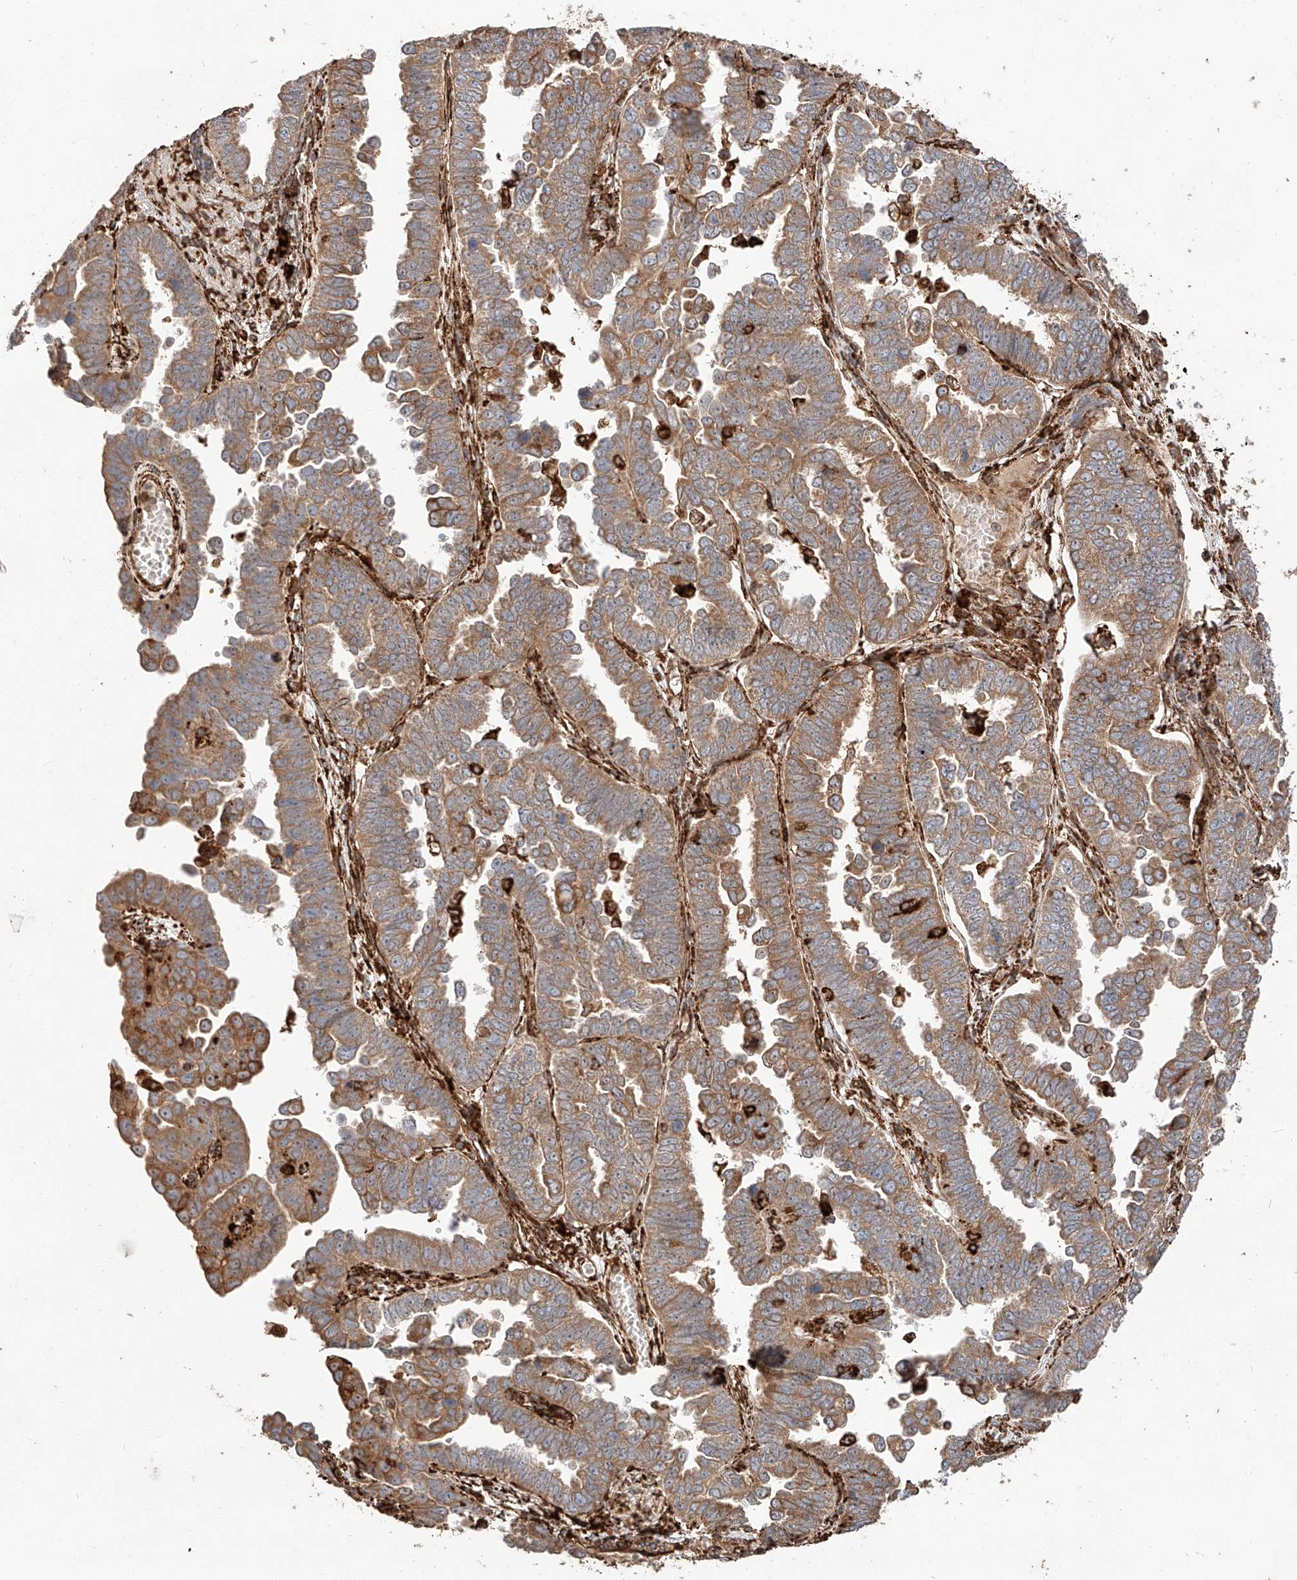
{"staining": {"intensity": "moderate", "quantity": ">75%", "location": "cytoplasmic/membranous"}, "tissue": "endometrial cancer", "cell_type": "Tumor cells", "image_type": "cancer", "snomed": [{"axis": "morphology", "description": "Adenocarcinoma, NOS"}, {"axis": "topography", "description": "Endometrium"}], "caption": "DAB (3,3'-diaminobenzidine) immunohistochemical staining of endometrial adenocarcinoma demonstrates moderate cytoplasmic/membranous protein staining in about >75% of tumor cells.", "gene": "ZNF84", "patient": {"sex": "female", "age": 75}}